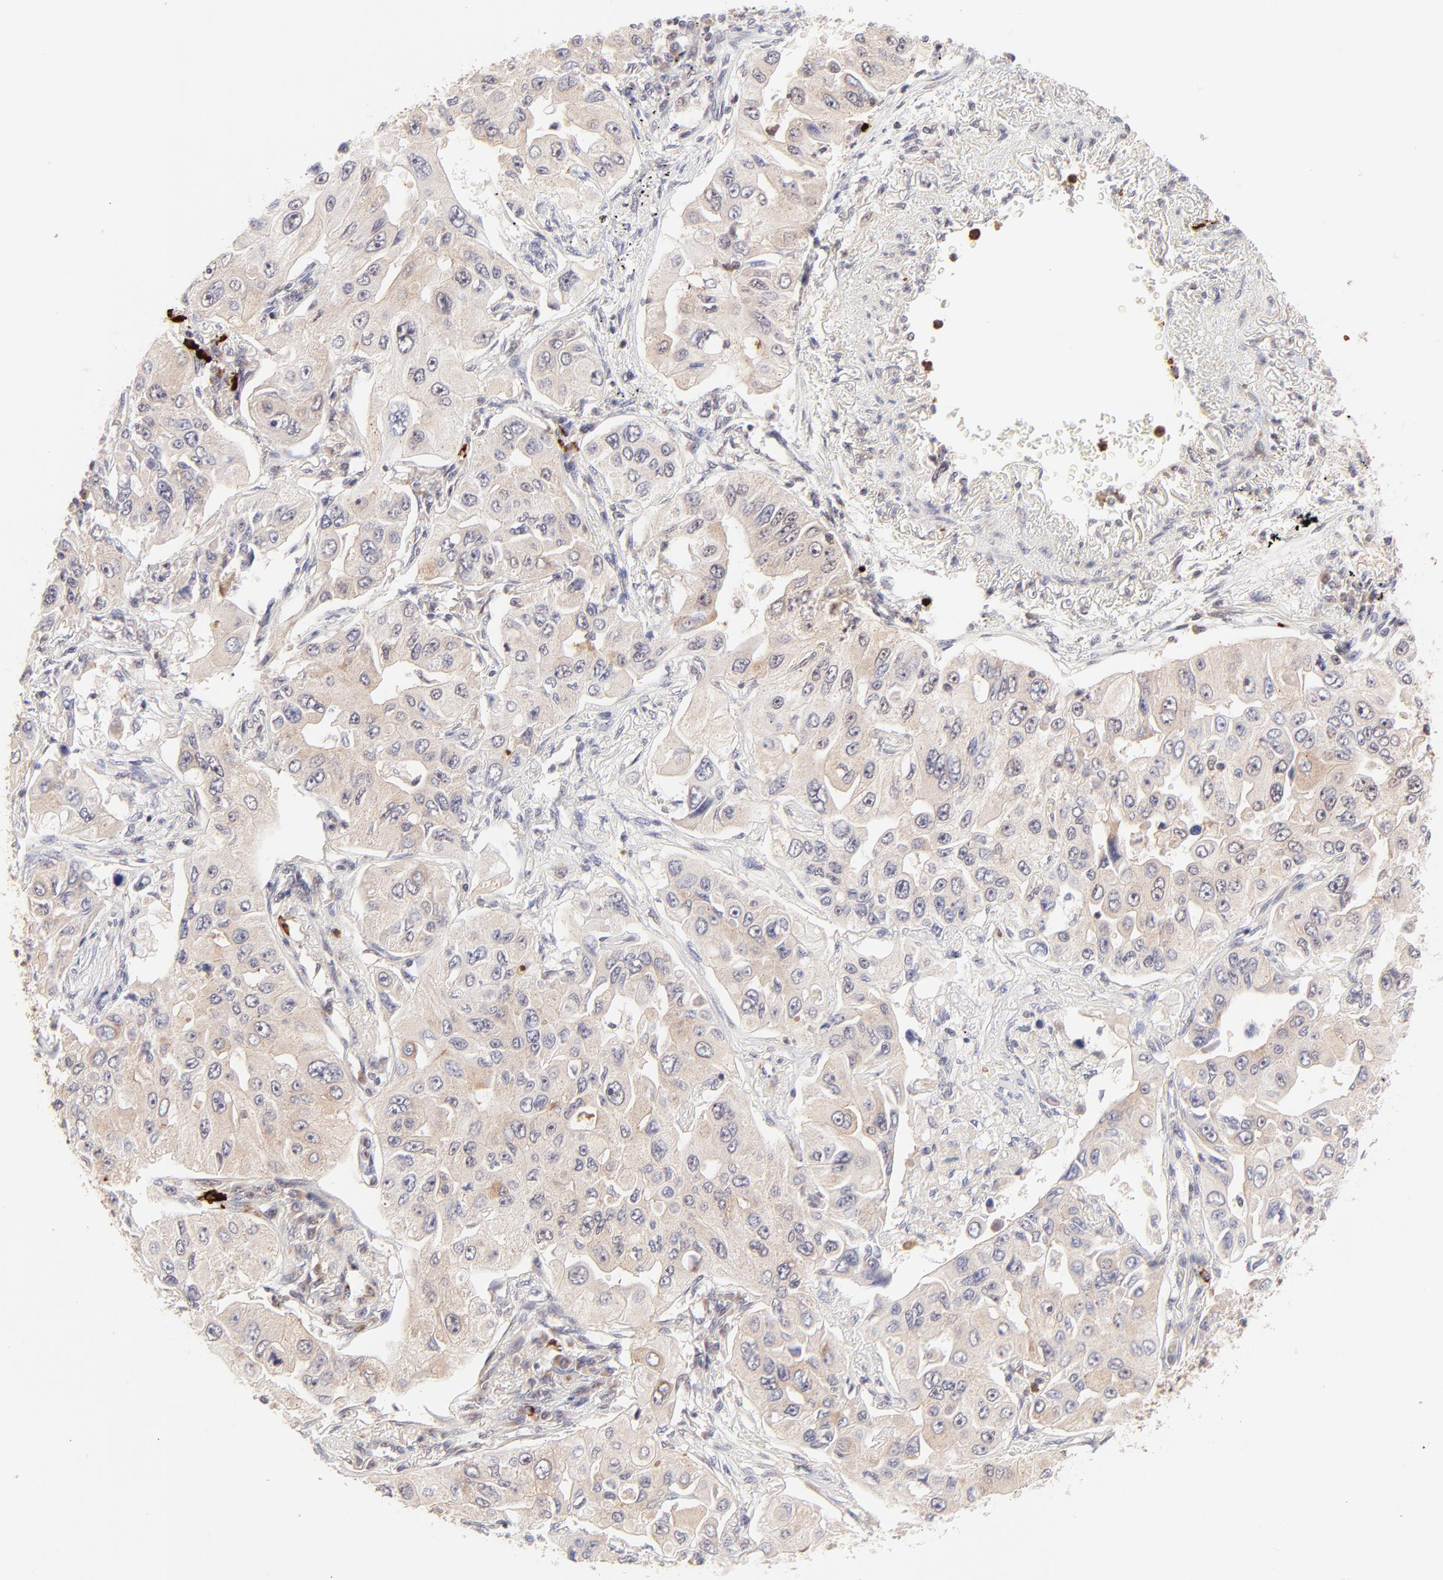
{"staining": {"intensity": "weak", "quantity": ">75%", "location": "cytoplasmic/membranous"}, "tissue": "lung cancer", "cell_type": "Tumor cells", "image_type": "cancer", "snomed": [{"axis": "morphology", "description": "Adenocarcinoma, NOS"}, {"axis": "topography", "description": "Lung"}], "caption": "A high-resolution micrograph shows immunohistochemistry staining of lung cancer (adenocarcinoma), which displays weak cytoplasmic/membranous positivity in approximately >75% of tumor cells.", "gene": "MED12", "patient": {"sex": "male", "age": 84}}